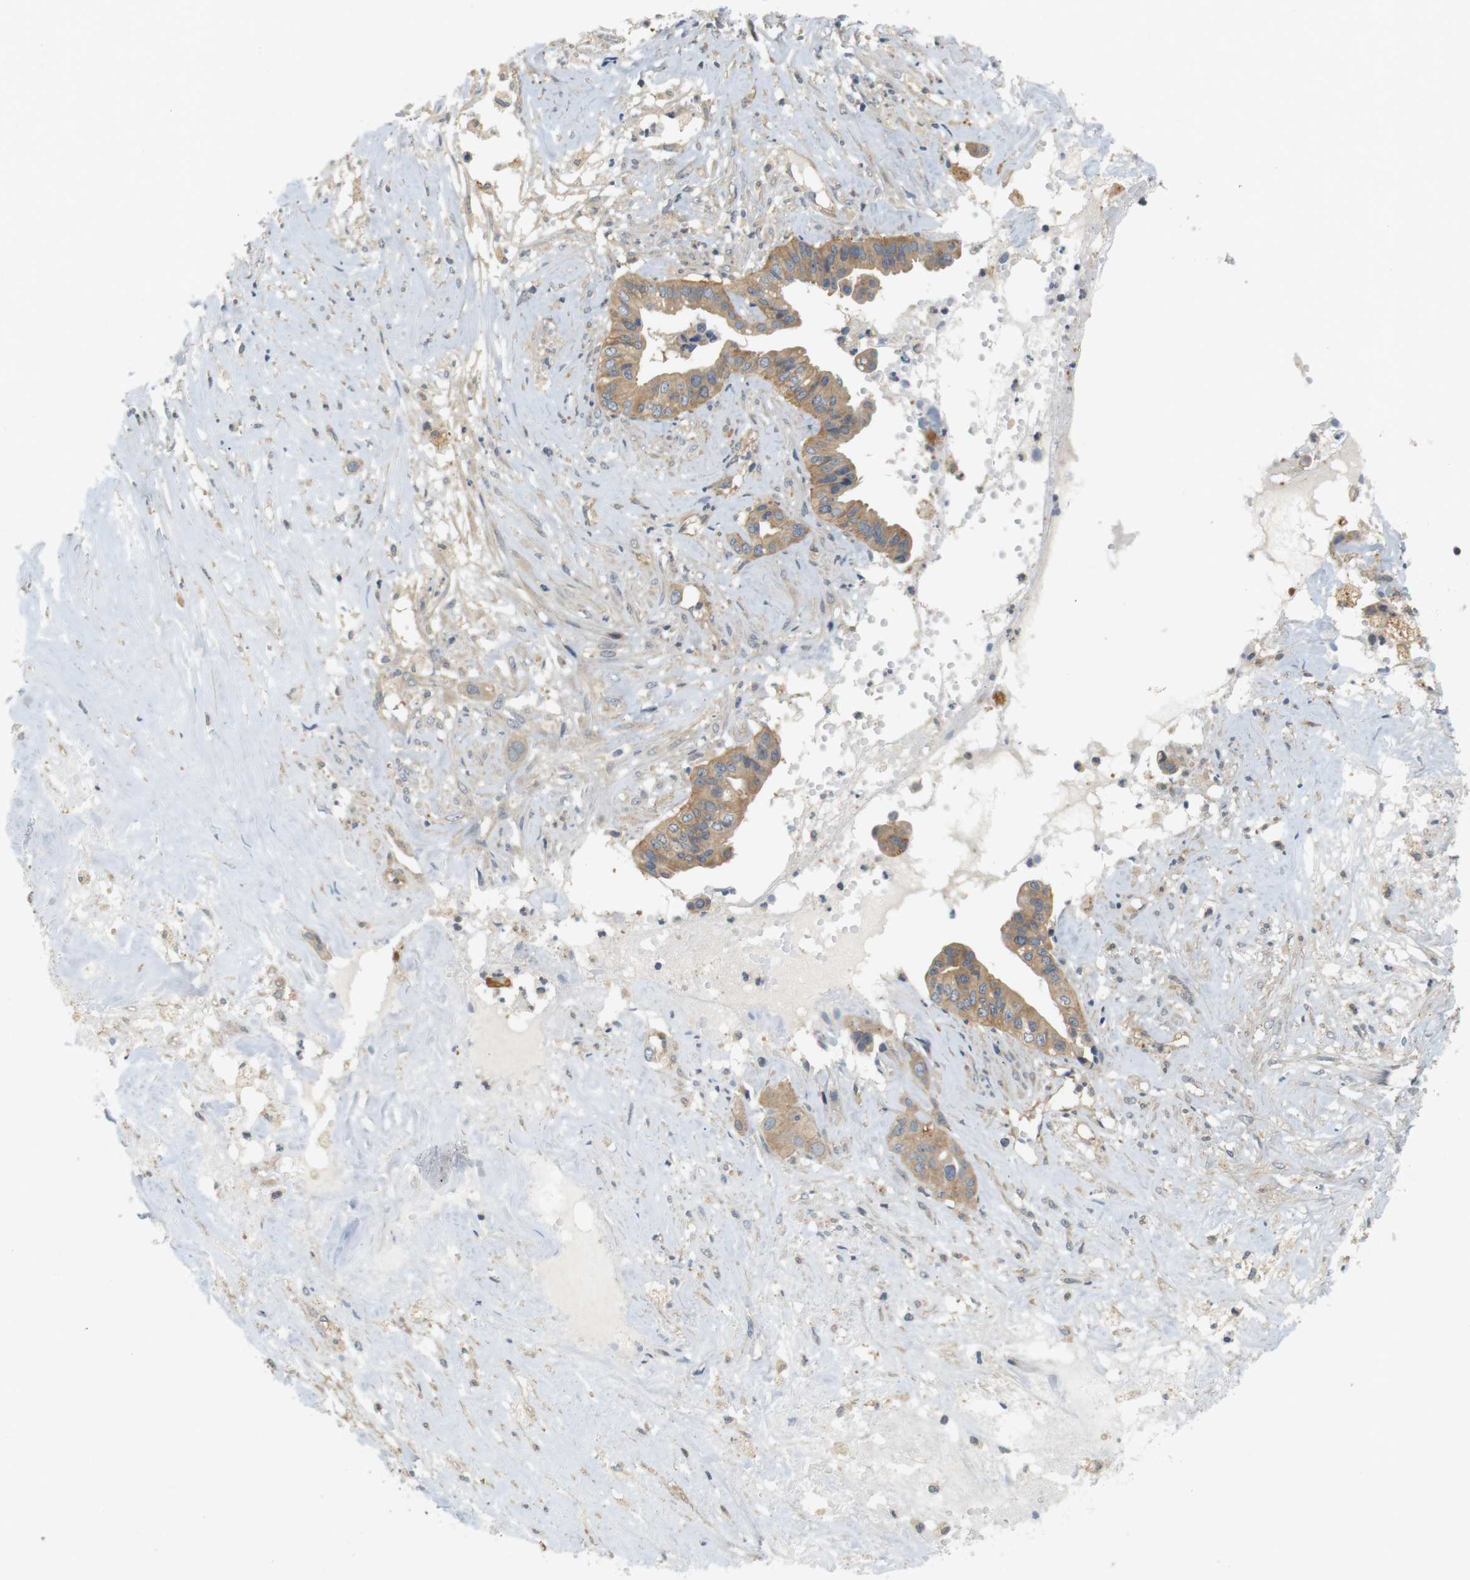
{"staining": {"intensity": "moderate", "quantity": ">75%", "location": "cytoplasmic/membranous"}, "tissue": "liver cancer", "cell_type": "Tumor cells", "image_type": "cancer", "snomed": [{"axis": "morphology", "description": "Cholangiocarcinoma"}, {"axis": "topography", "description": "Liver"}], "caption": "DAB (3,3'-diaminobenzidine) immunohistochemical staining of liver cancer (cholangiocarcinoma) exhibits moderate cytoplasmic/membranous protein staining in about >75% of tumor cells.", "gene": "SH3GLB1", "patient": {"sex": "female", "age": 61}}